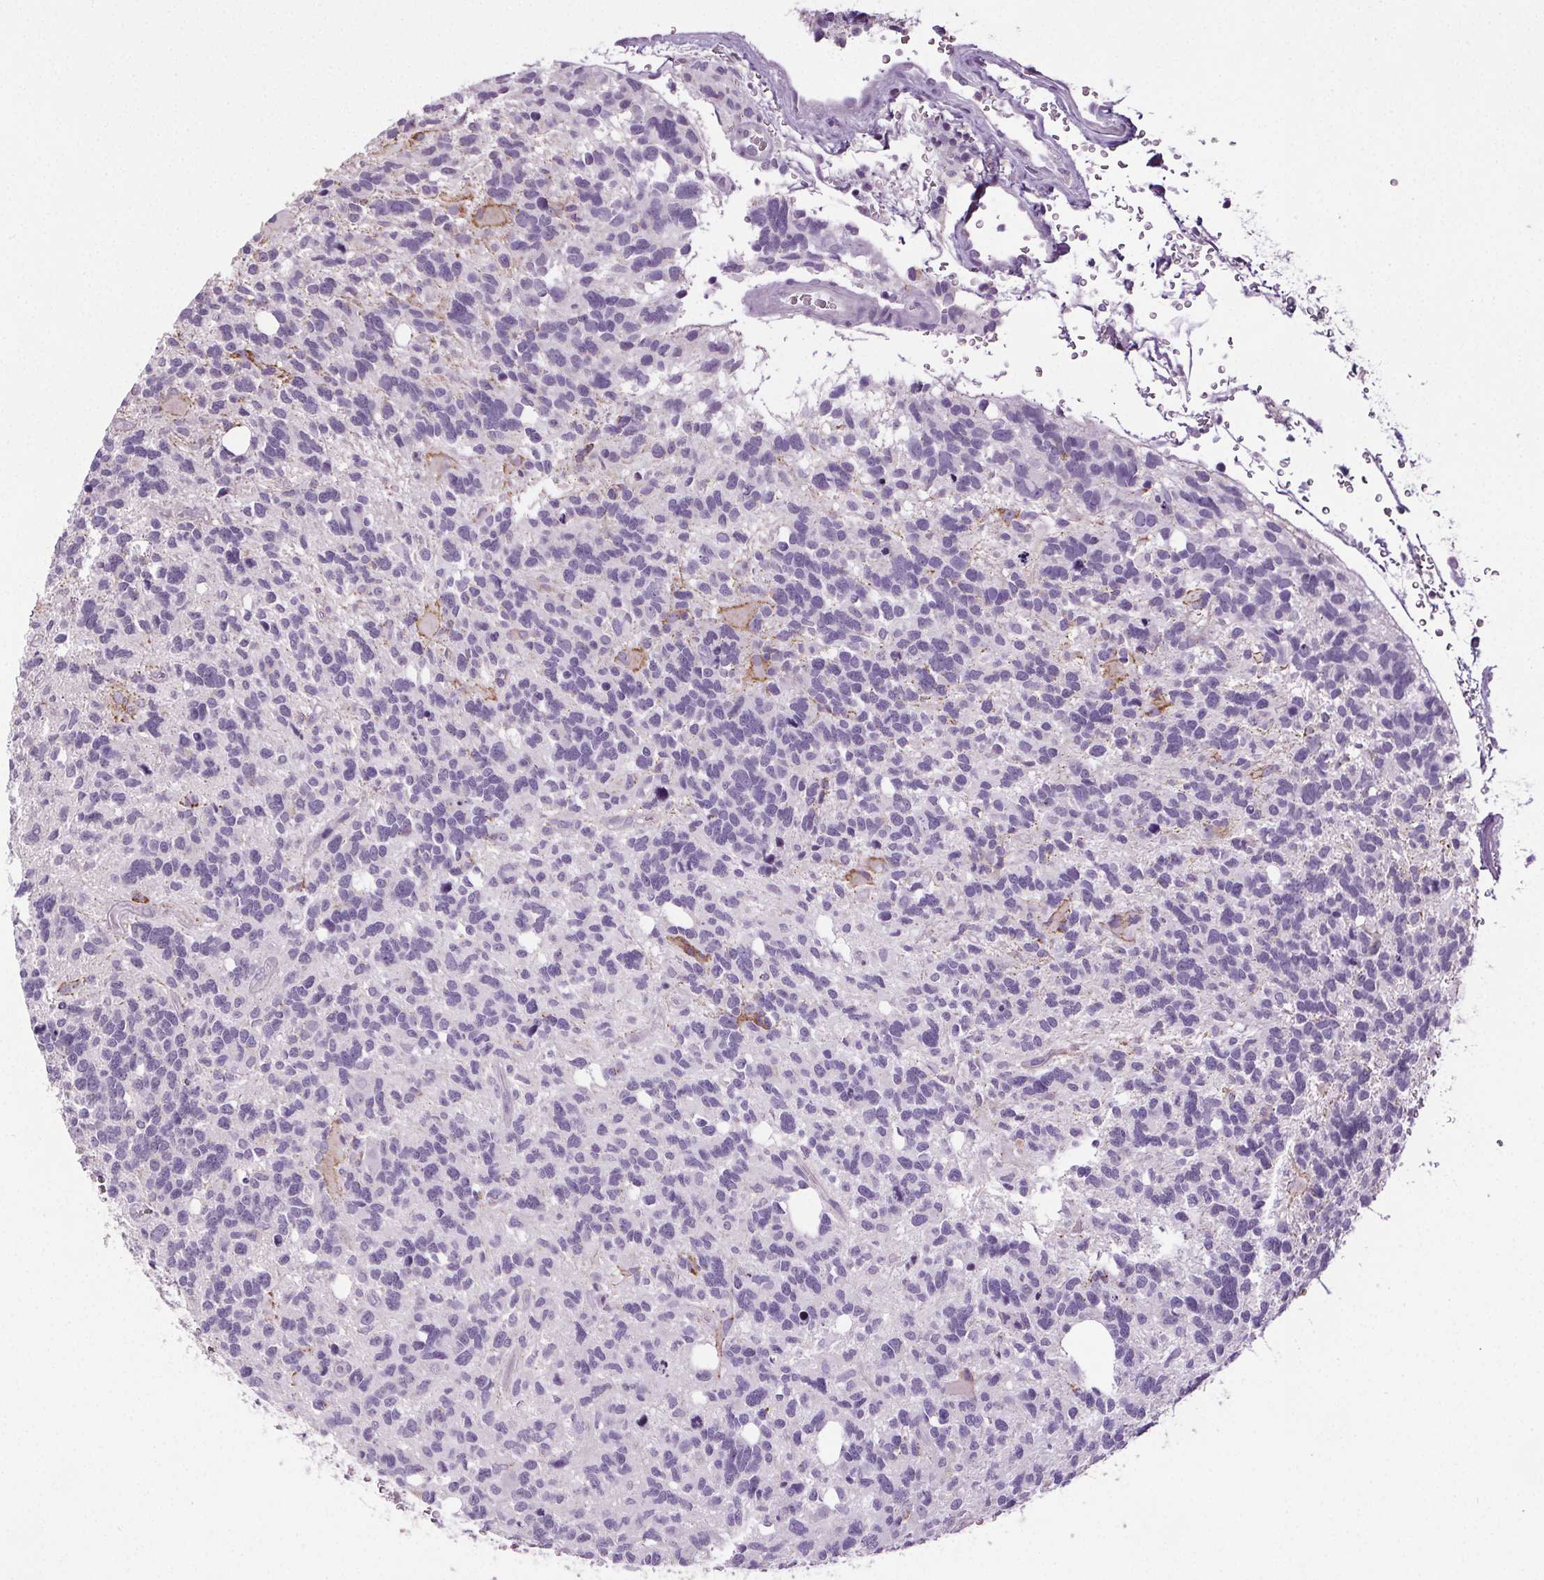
{"staining": {"intensity": "negative", "quantity": "none", "location": "none"}, "tissue": "glioma", "cell_type": "Tumor cells", "image_type": "cancer", "snomed": [{"axis": "morphology", "description": "Glioma, malignant, High grade"}, {"axis": "topography", "description": "Brain"}], "caption": "Tumor cells are negative for brown protein staining in malignant glioma (high-grade).", "gene": "GPIHBP1", "patient": {"sex": "male", "age": 49}}